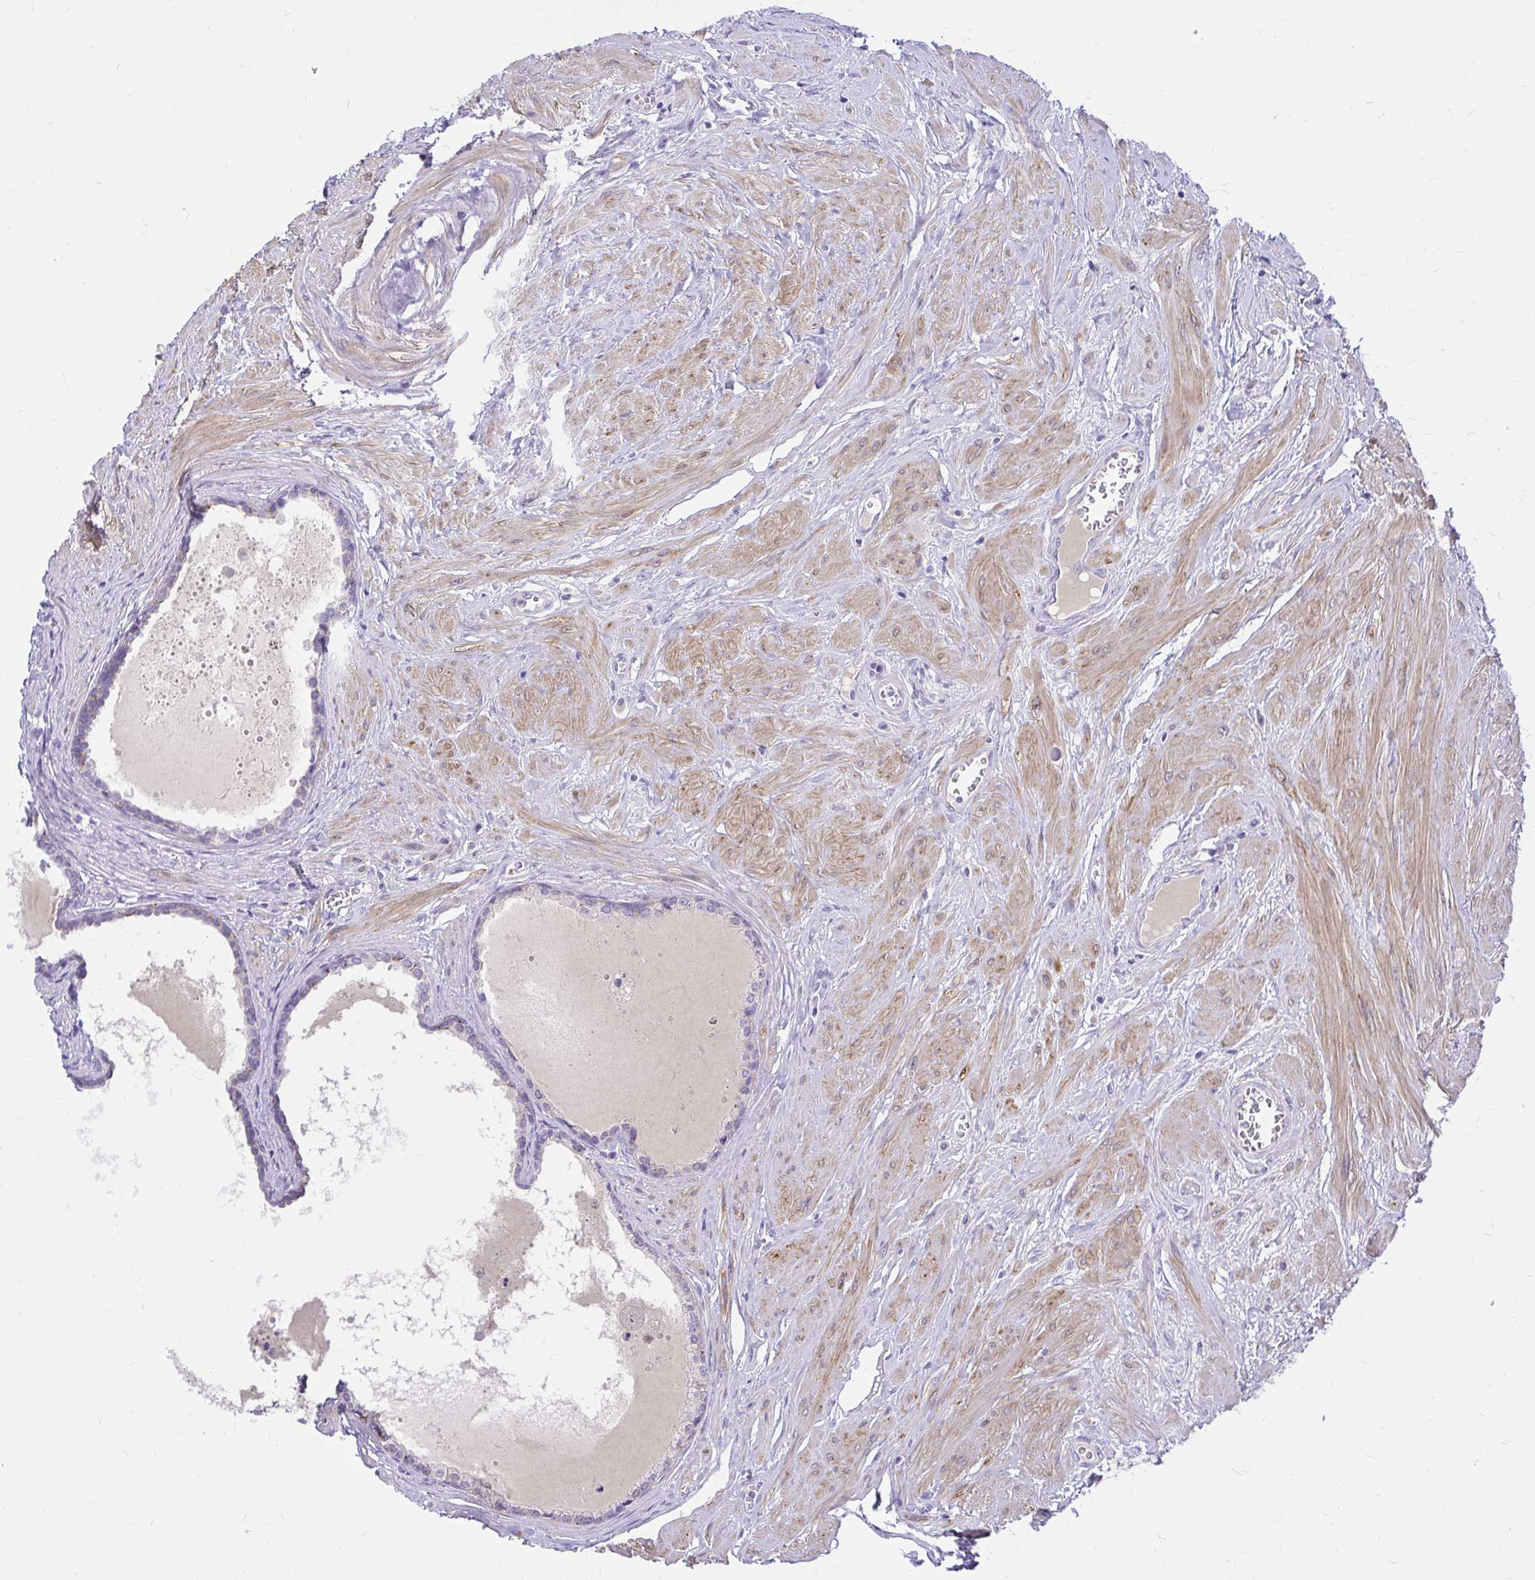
{"staining": {"intensity": "weak", "quantity": "<25%", "location": "cytoplasmic/membranous"}, "tissue": "prostate", "cell_type": "Glandular cells", "image_type": "normal", "snomed": [{"axis": "morphology", "description": "Normal tissue, NOS"}, {"axis": "topography", "description": "Prostate"}, {"axis": "topography", "description": "Peripheral nerve tissue"}], "caption": "Human prostate stained for a protein using immunohistochemistry exhibits no positivity in glandular cells.", "gene": "PKN3", "patient": {"sex": "male", "age": 55}}